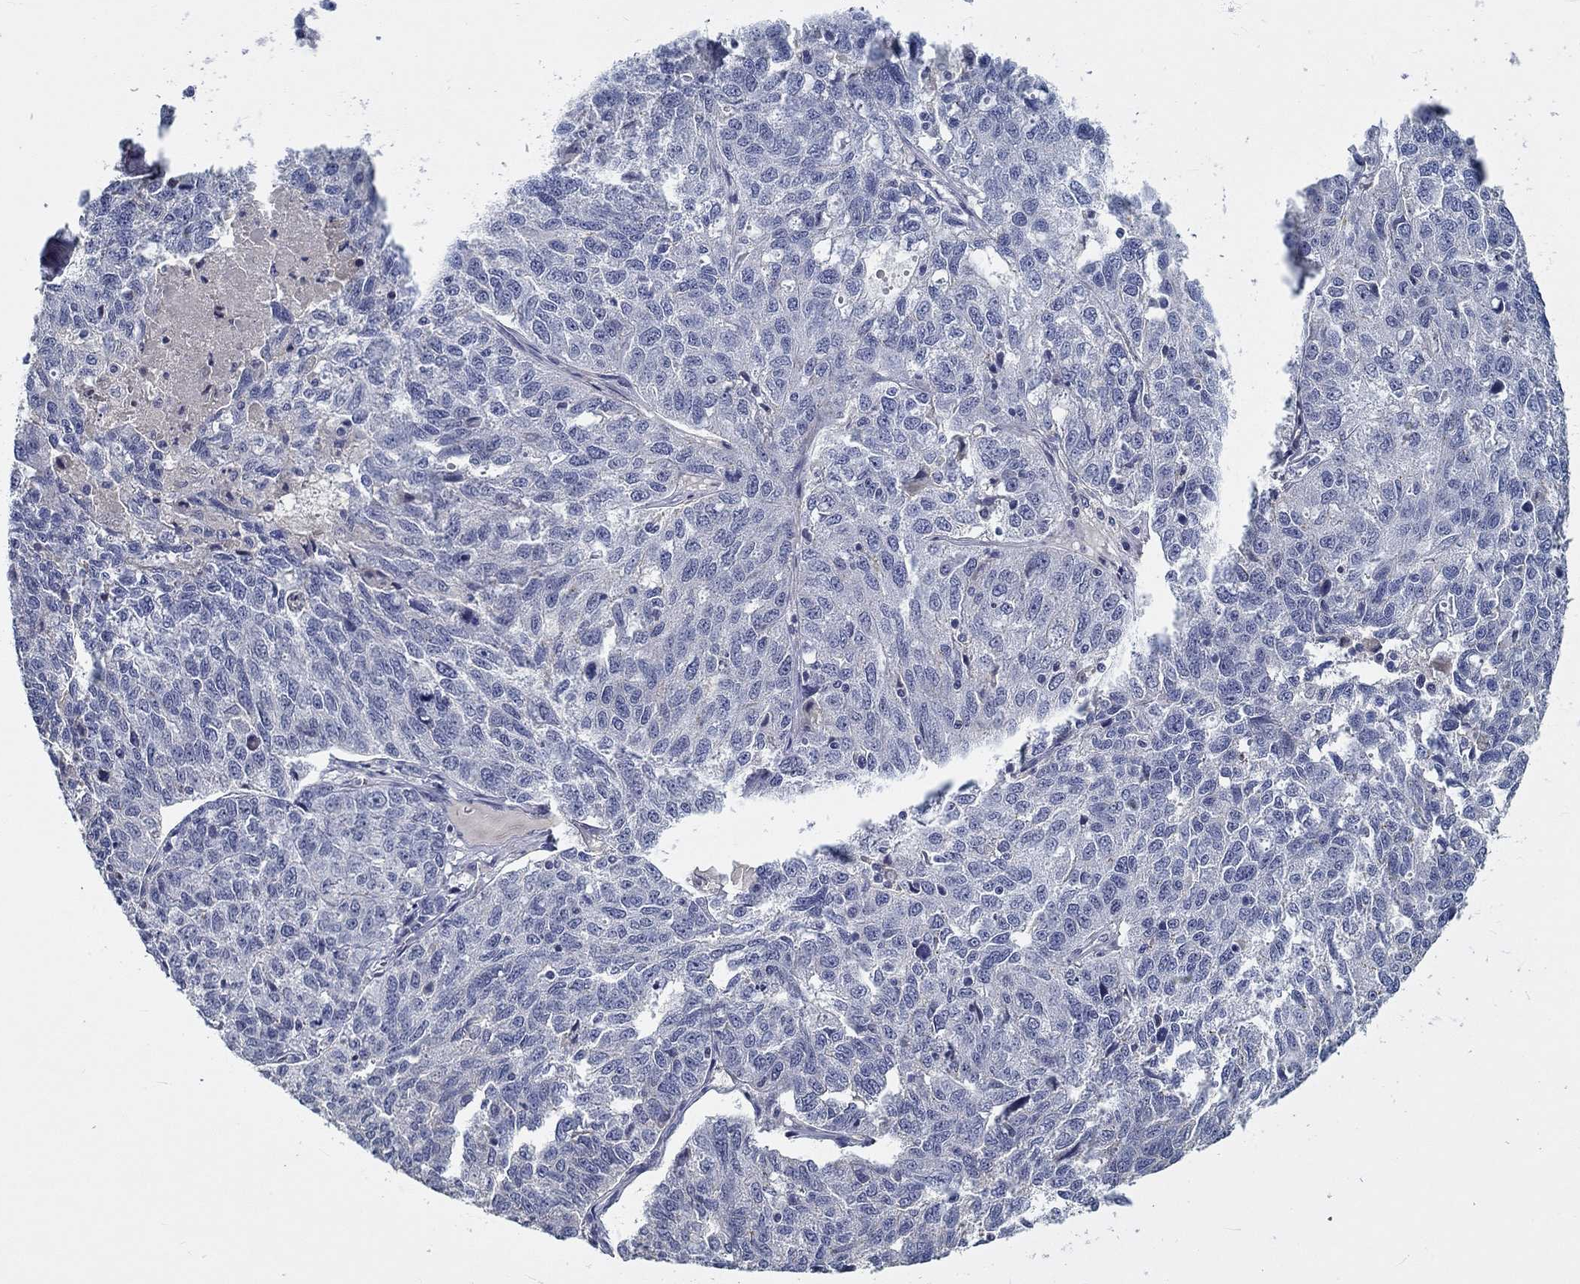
{"staining": {"intensity": "negative", "quantity": "none", "location": "none"}, "tissue": "ovarian cancer", "cell_type": "Tumor cells", "image_type": "cancer", "snomed": [{"axis": "morphology", "description": "Cystadenocarcinoma, serous, NOS"}, {"axis": "topography", "description": "Ovary"}], "caption": "This photomicrograph is of ovarian cancer stained with IHC to label a protein in brown with the nuclei are counter-stained blue. There is no expression in tumor cells.", "gene": "MYBPC1", "patient": {"sex": "female", "age": 71}}